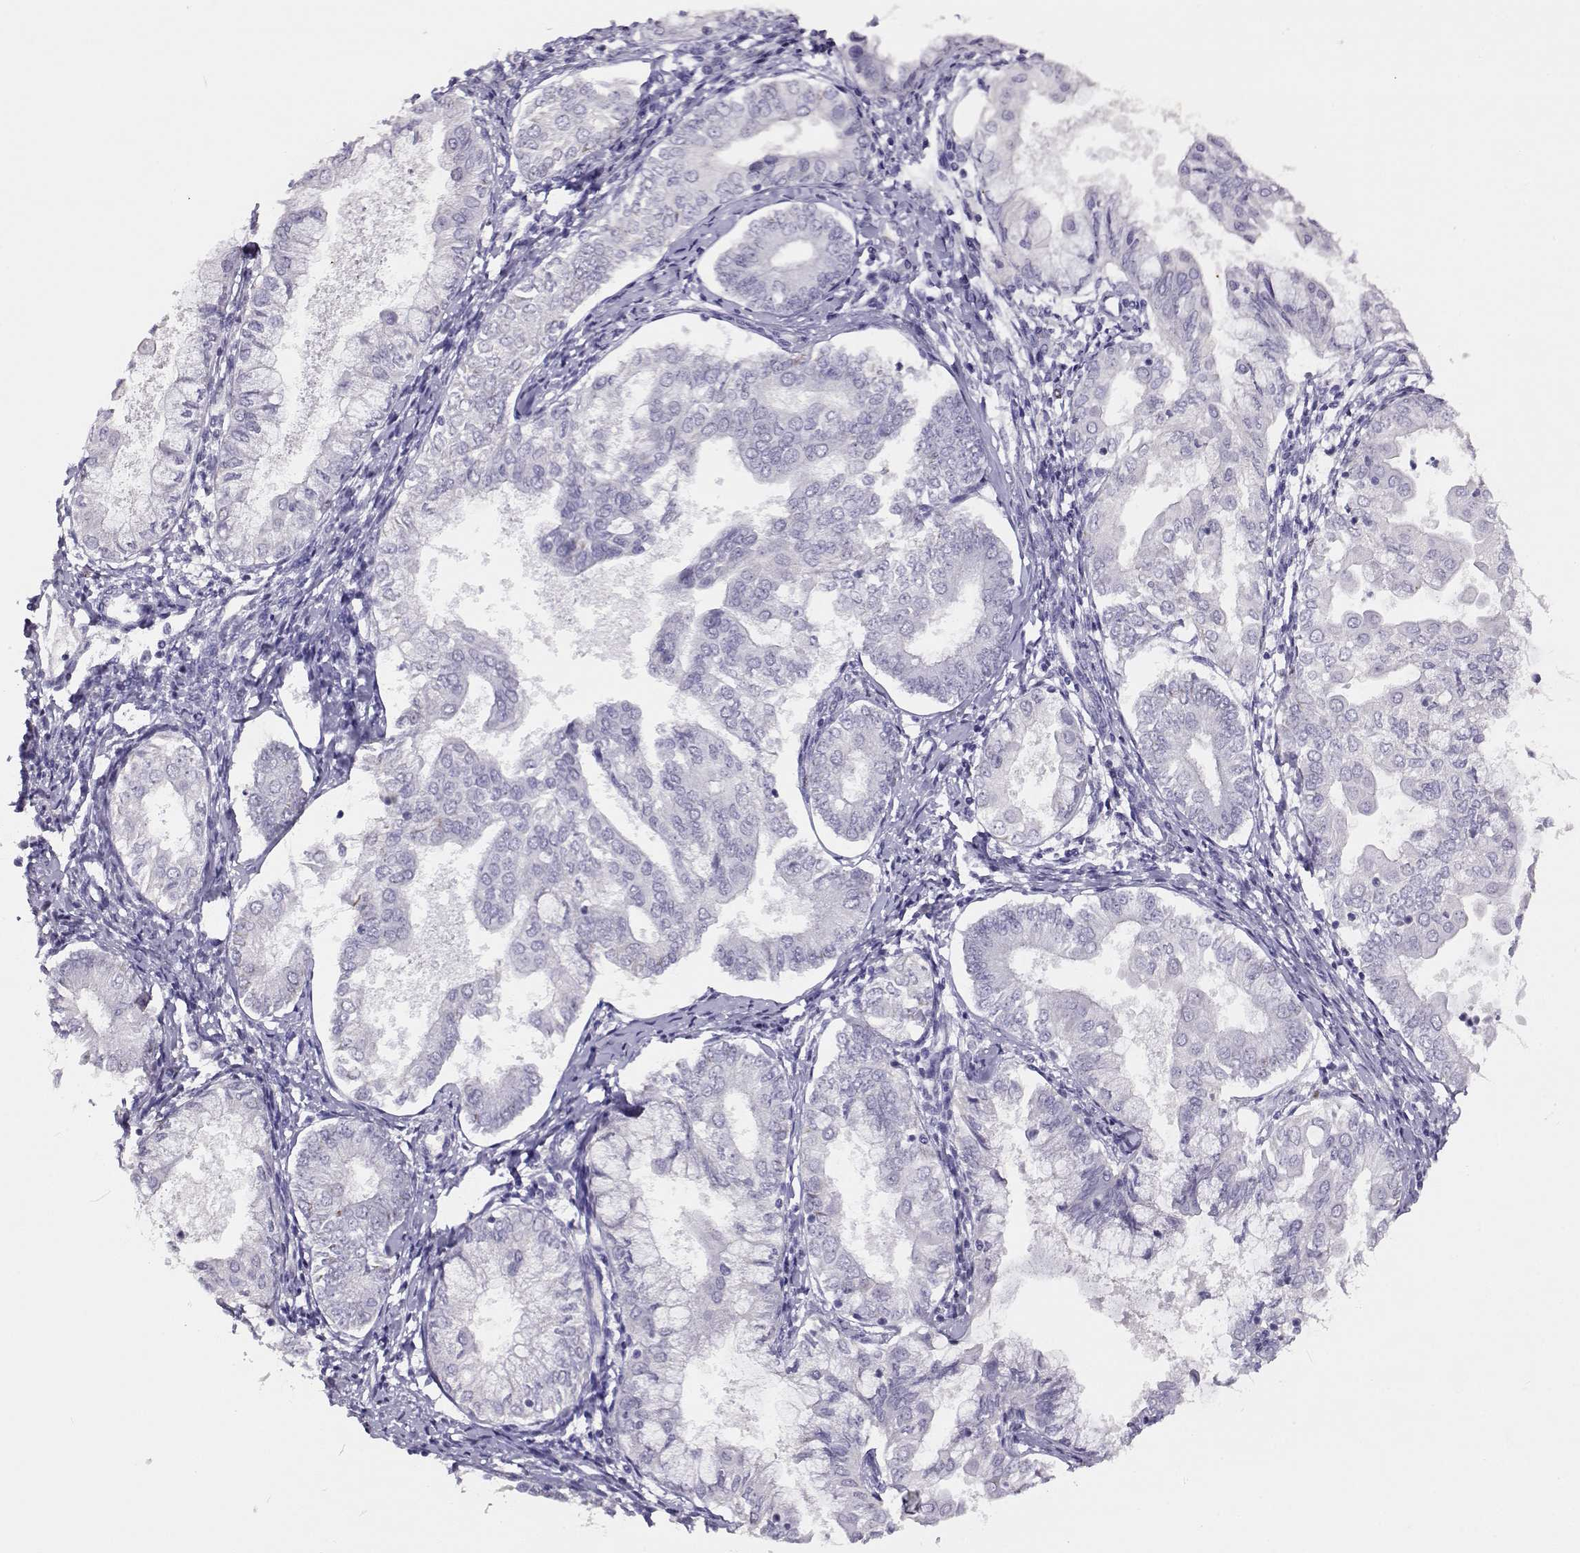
{"staining": {"intensity": "negative", "quantity": "none", "location": "none"}, "tissue": "endometrial cancer", "cell_type": "Tumor cells", "image_type": "cancer", "snomed": [{"axis": "morphology", "description": "Adenocarcinoma, NOS"}, {"axis": "topography", "description": "Endometrium"}], "caption": "Human endometrial cancer (adenocarcinoma) stained for a protein using immunohistochemistry (IHC) exhibits no staining in tumor cells.", "gene": "NPW", "patient": {"sex": "female", "age": 68}}